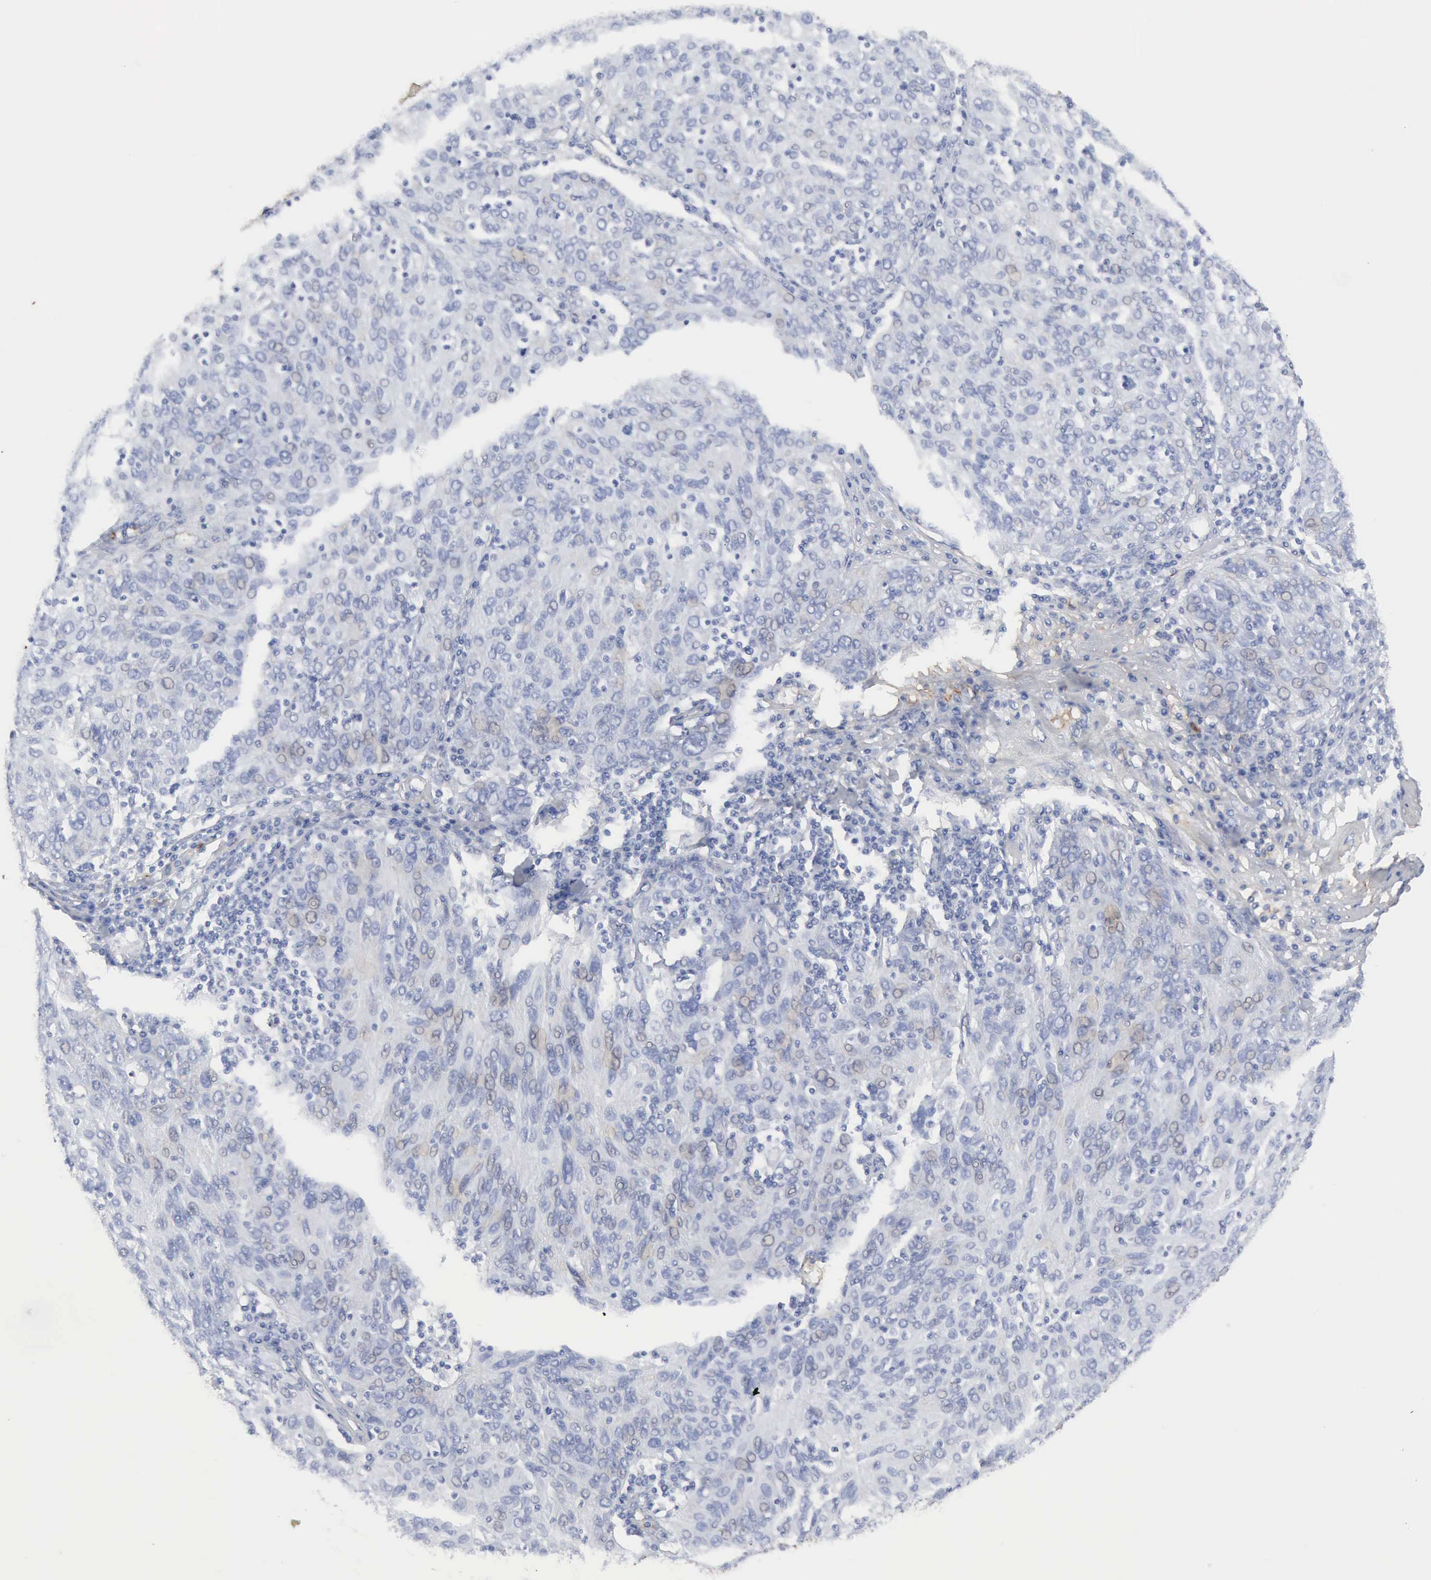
{"staining": {"intensity": "negative", "quantity": "none", "location": "none"}, "tissue": "ovarian cancer", "cell_type": "Tumor cells", "image_type": "cancer", "snomed": [{"axis": "morphology", "description": "Carcinoma, endometroid"}, {"axis": "topography", "description": "Ovary"}], "caption": "Immunohistochemical staining of human ovarian cancer displays no significant positivity in tumor cells. (DAB immunohistochemistry (IHC) visualized using brightfield microscopy, high magnification).", "gene": "C4BPA", "patient": {"sex": "female", "age": 50}}